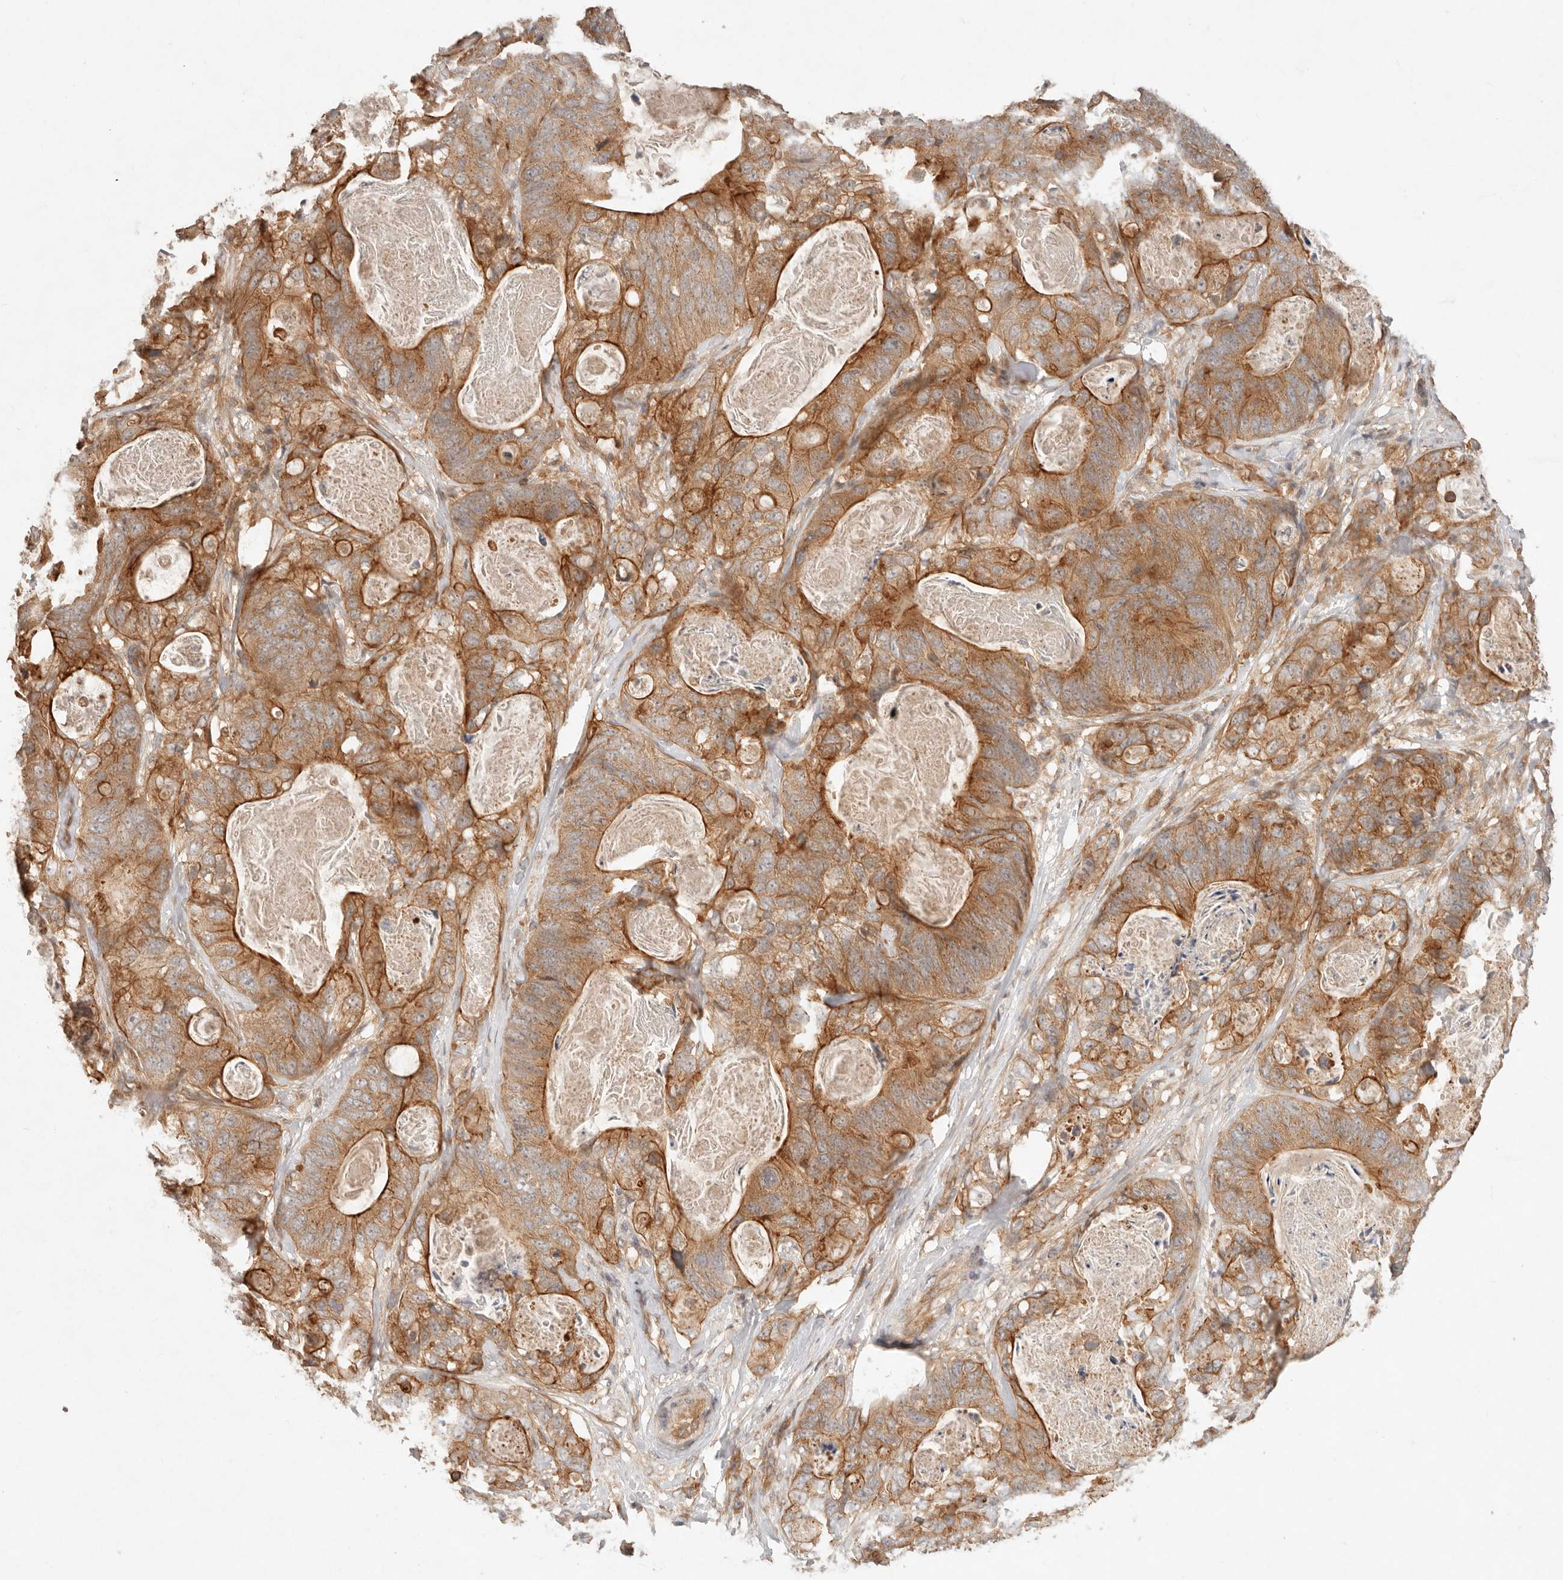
{"staining": {"intensity": "moderate", "quantity": ">75%", "location": "cytoplasmic/membranous"}, "tissue": "stomach cancer", "cell_type": "Tumor cells", "image_type": "cancer", "snomed": [{"axis": "morphology", "description": "Normal tissue, NOS"}, {"axis": "morphology", "description": "Adenocarcinoma, NOS"}, {"axis": "topography", "description": "Stomach"}], "caption": "Immunohistochemistry micrograph of human stomach cancer stained for a protein (brown), which demonstrates medium levels of moderate cytoplasmic/membranous positivity in about >75% of tumor cells.", "gene": "HECTD3", "patient": {"sex": "female", "age": 89}}